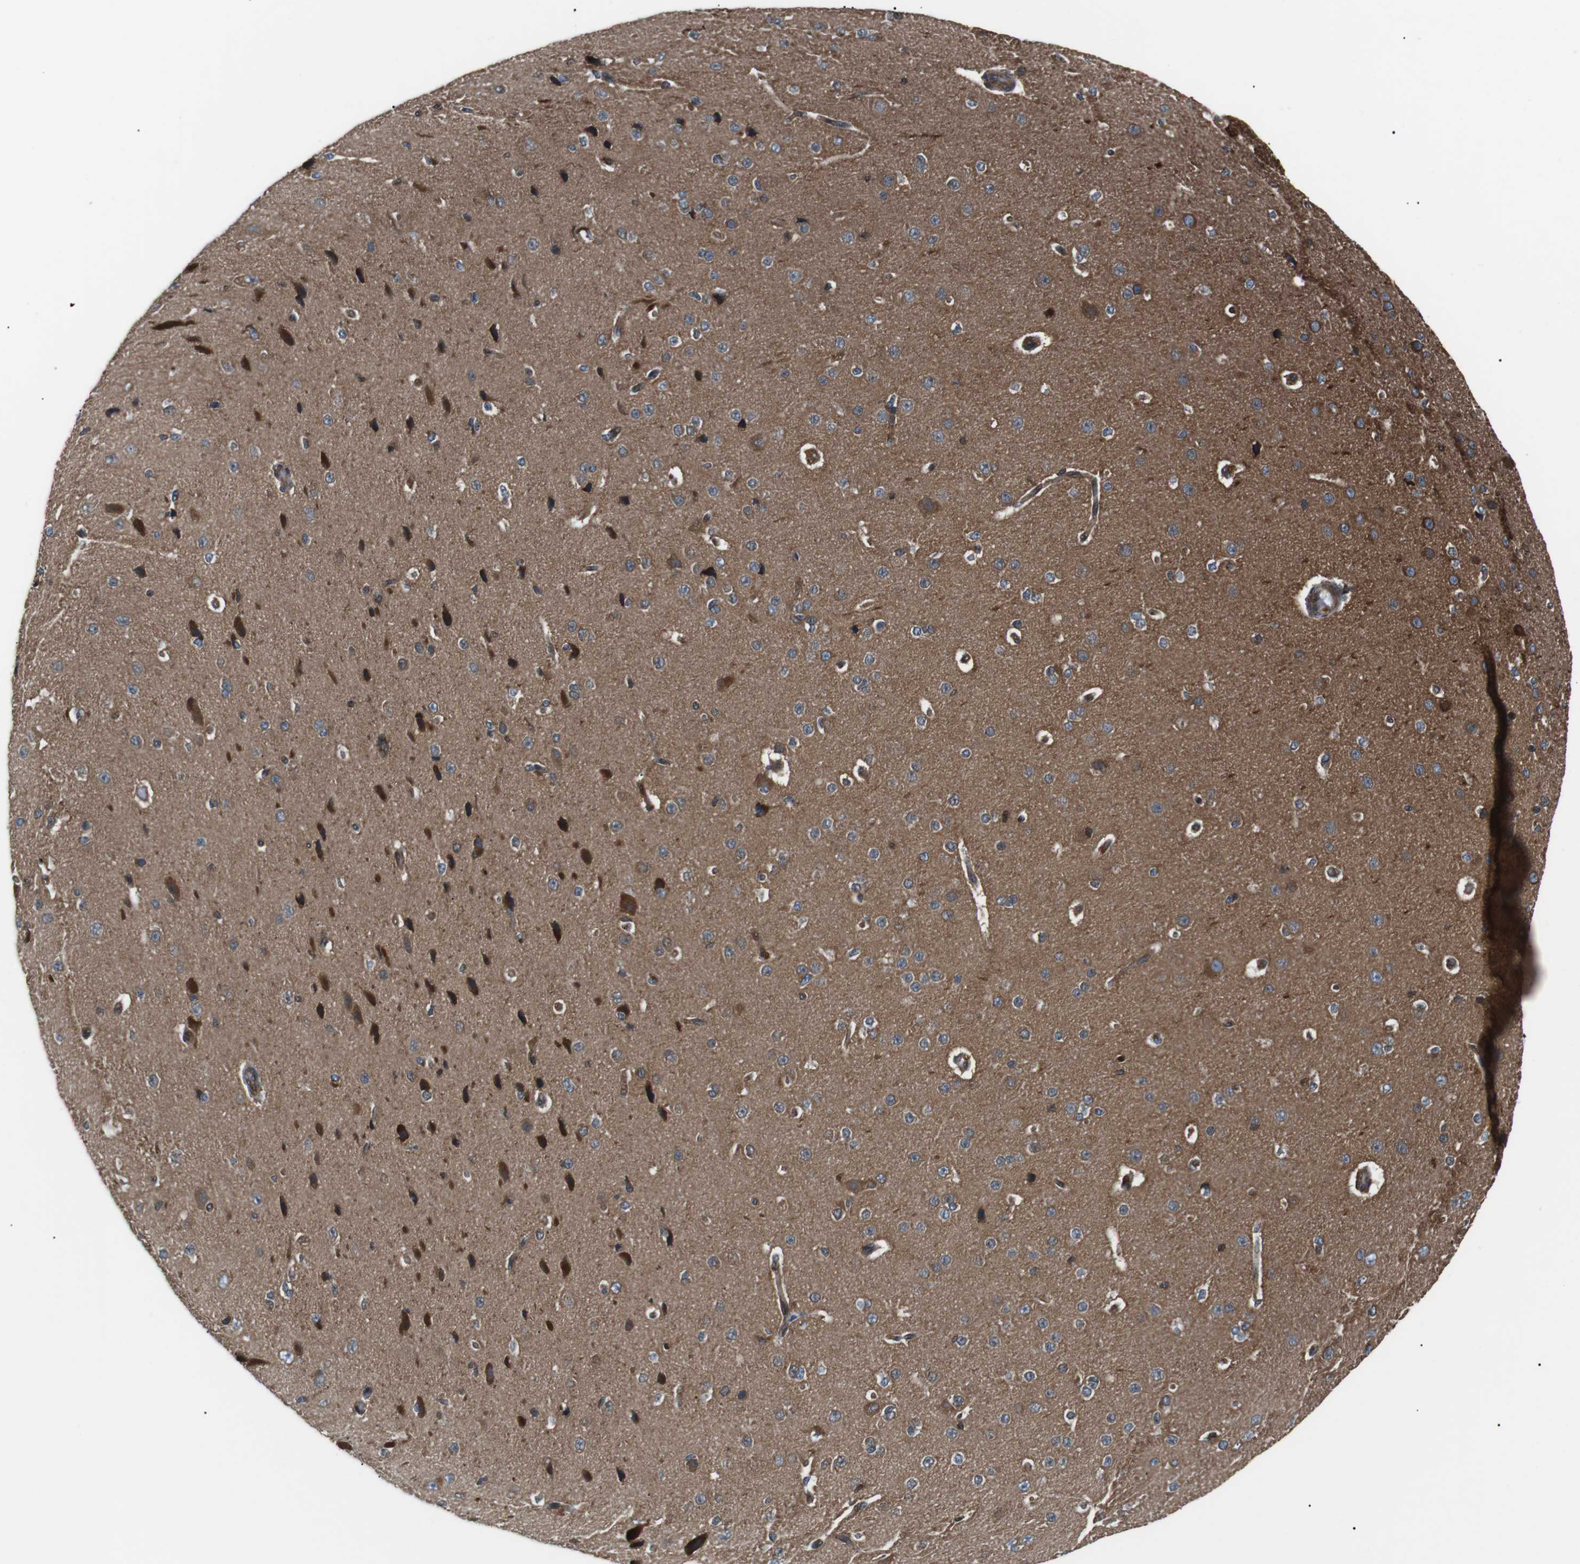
{"staining": {"intensity": "moderate", "quantity": ">75%", "location": "cytoplasmic/membranous"}, "tissue": "cerebral cortex", "cell_type": "Endothelial cells", "image_type": "normal", "snomed": [{"axis": "morphology", "description": "Normal tissue, NOS"}, {"axis": "morphology", "description": "Developmental malformation"}, {"axis": "topography", "description": "Cerebral cortex"}], "caption": "Immunohistochemical staining of normal cerebral cortex displays moderate cytoplasmic/membranous protein positivity in approximately >75% of endothelial cells. (Brightfield microscopy of DAB IHC at high magnification).", "gene": "GPR161", "patient": {"sex": "female", "age": 30}}